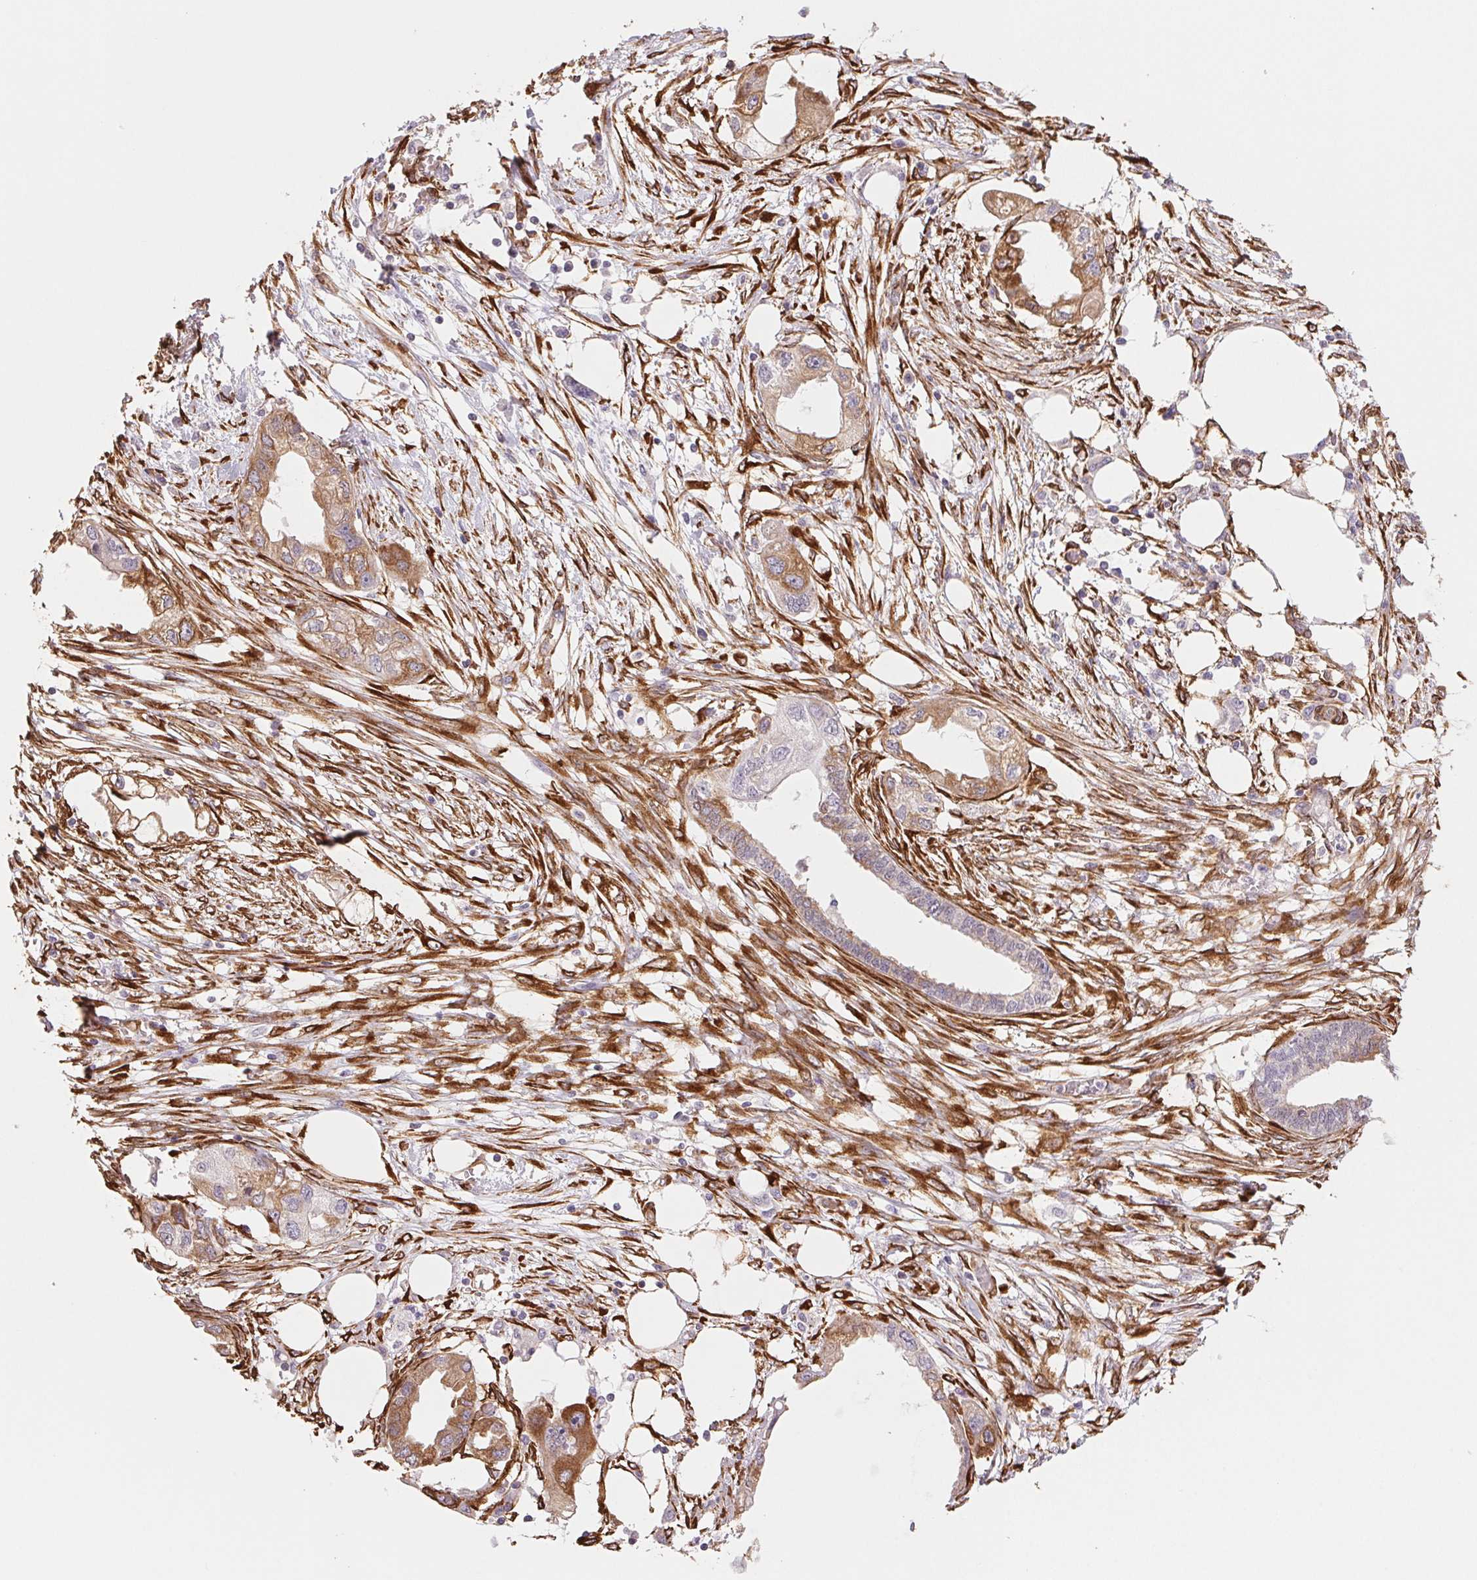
{"staining": {"intensity": "moderate", "quantity": "25%-75%", "location": "cytoplasmic/membranous"}, "tissue": "endometrial cancer", "cell_type": "Tumor cells", "image_type": "cancer", "snomed": [{"axis": "morphology", "description": "Adenocarcinoma, NOS"}, {"axis": "morphology", "description": "Adenocarcinoma, metastatic, NOS"}, {"axis": "topography", "description": "Adipose tissue"}, {"axis": "topography", "description": "Endometrium"}], "caption": "Protein analysis of endometrial cancer (adenocarcinoma) tissue exhibits moderate cytoplasmic/membranous staining in approximately 25%-75% of tumor cells.", "gene": "FKBP10", "patient": {"sex": "female", "age": 67}}